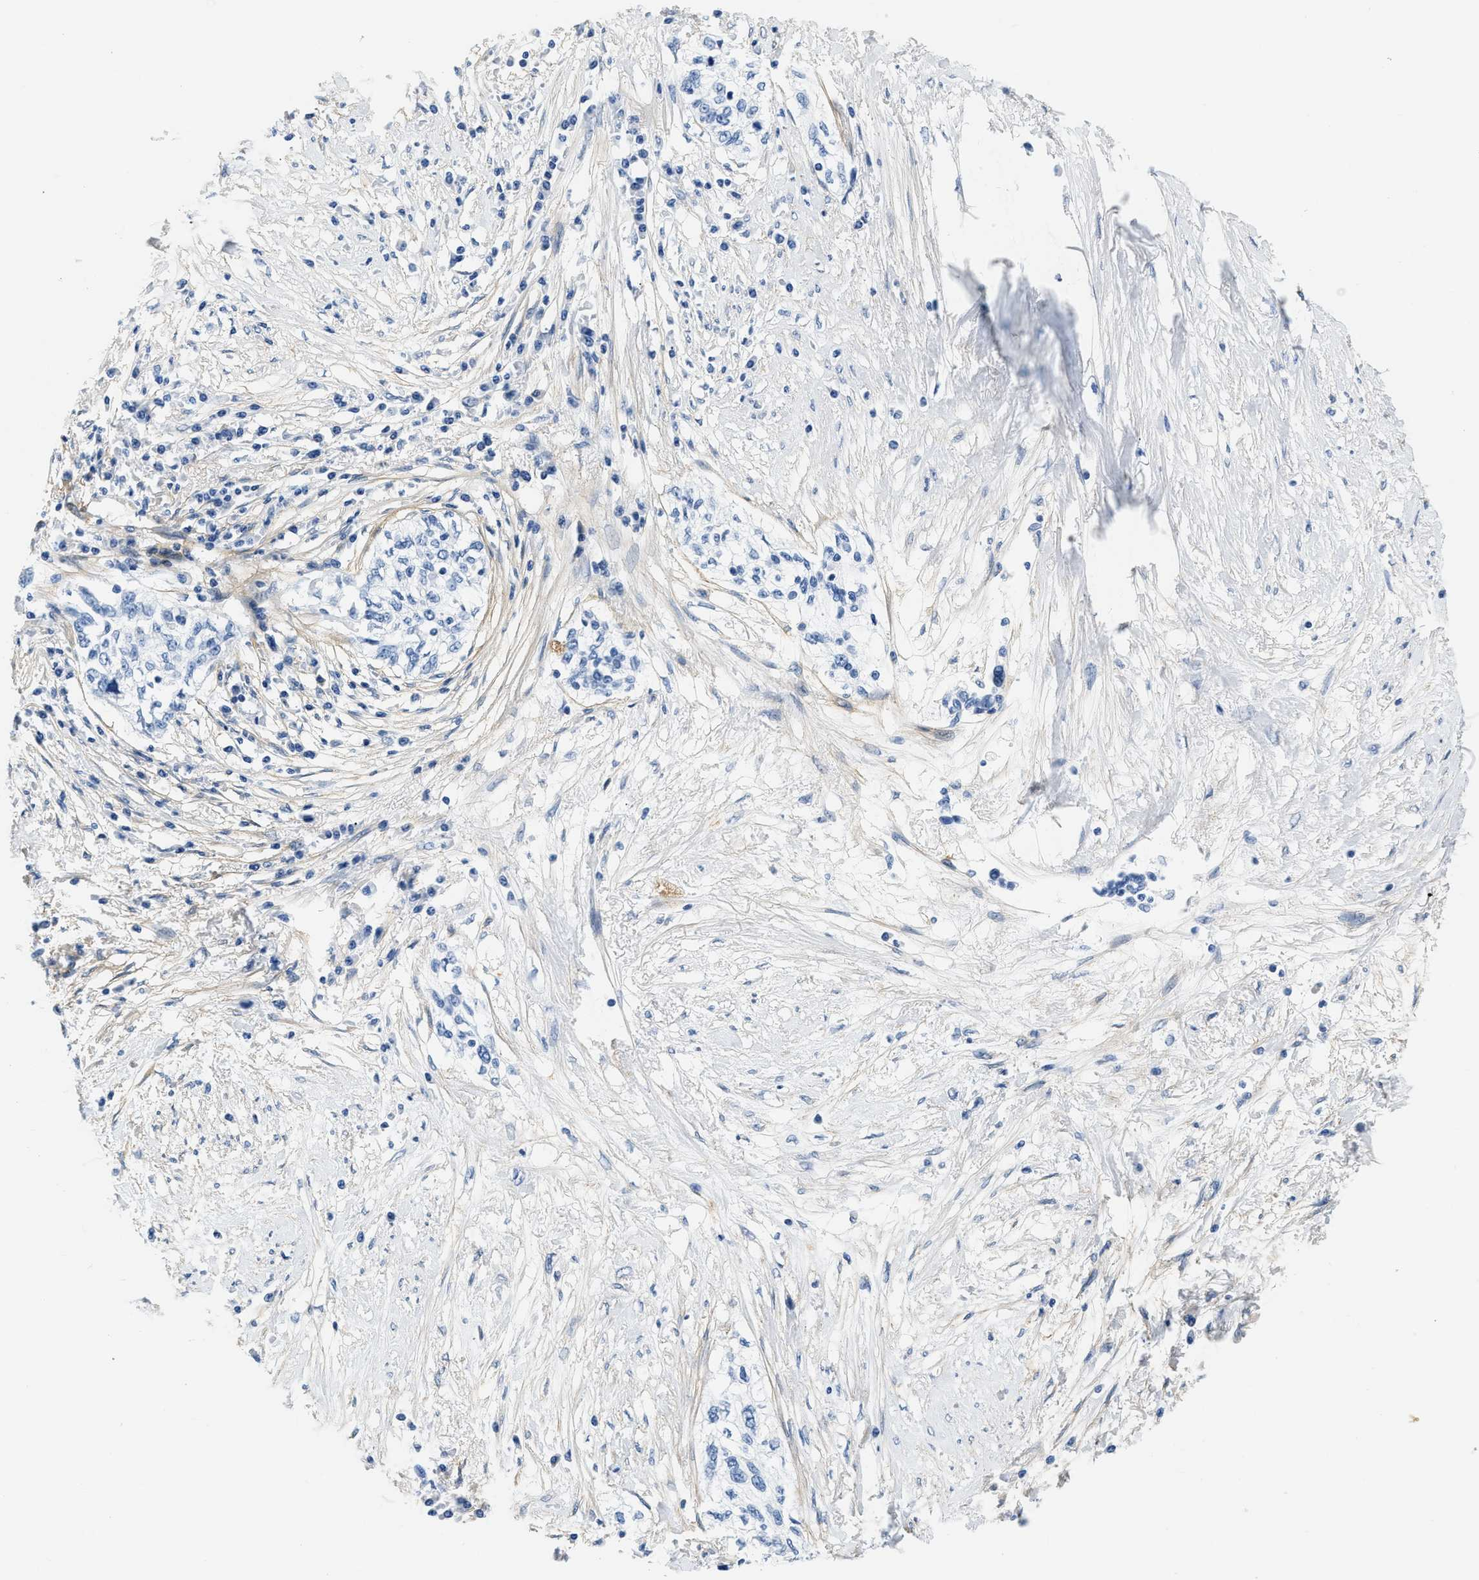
{"staining": {"intensity": "negative", "quantity": "none", "location": "none"}, "tissue": "cervical cancer", "cell_type": "Tumor cells", "image_type": "cancer", "snomed": [{"axis": "morphology", "description": "Squamous cell carcinoma, NOS"}, {"axis": "topography", "description": "Cervix"}], "caption": "The histopathology image reveals no significant staining in tumor cells of squamous cell carcinoma (cervical).", "gene": "PDGFRB", "patient": {"sex": "female", "age": 57}}